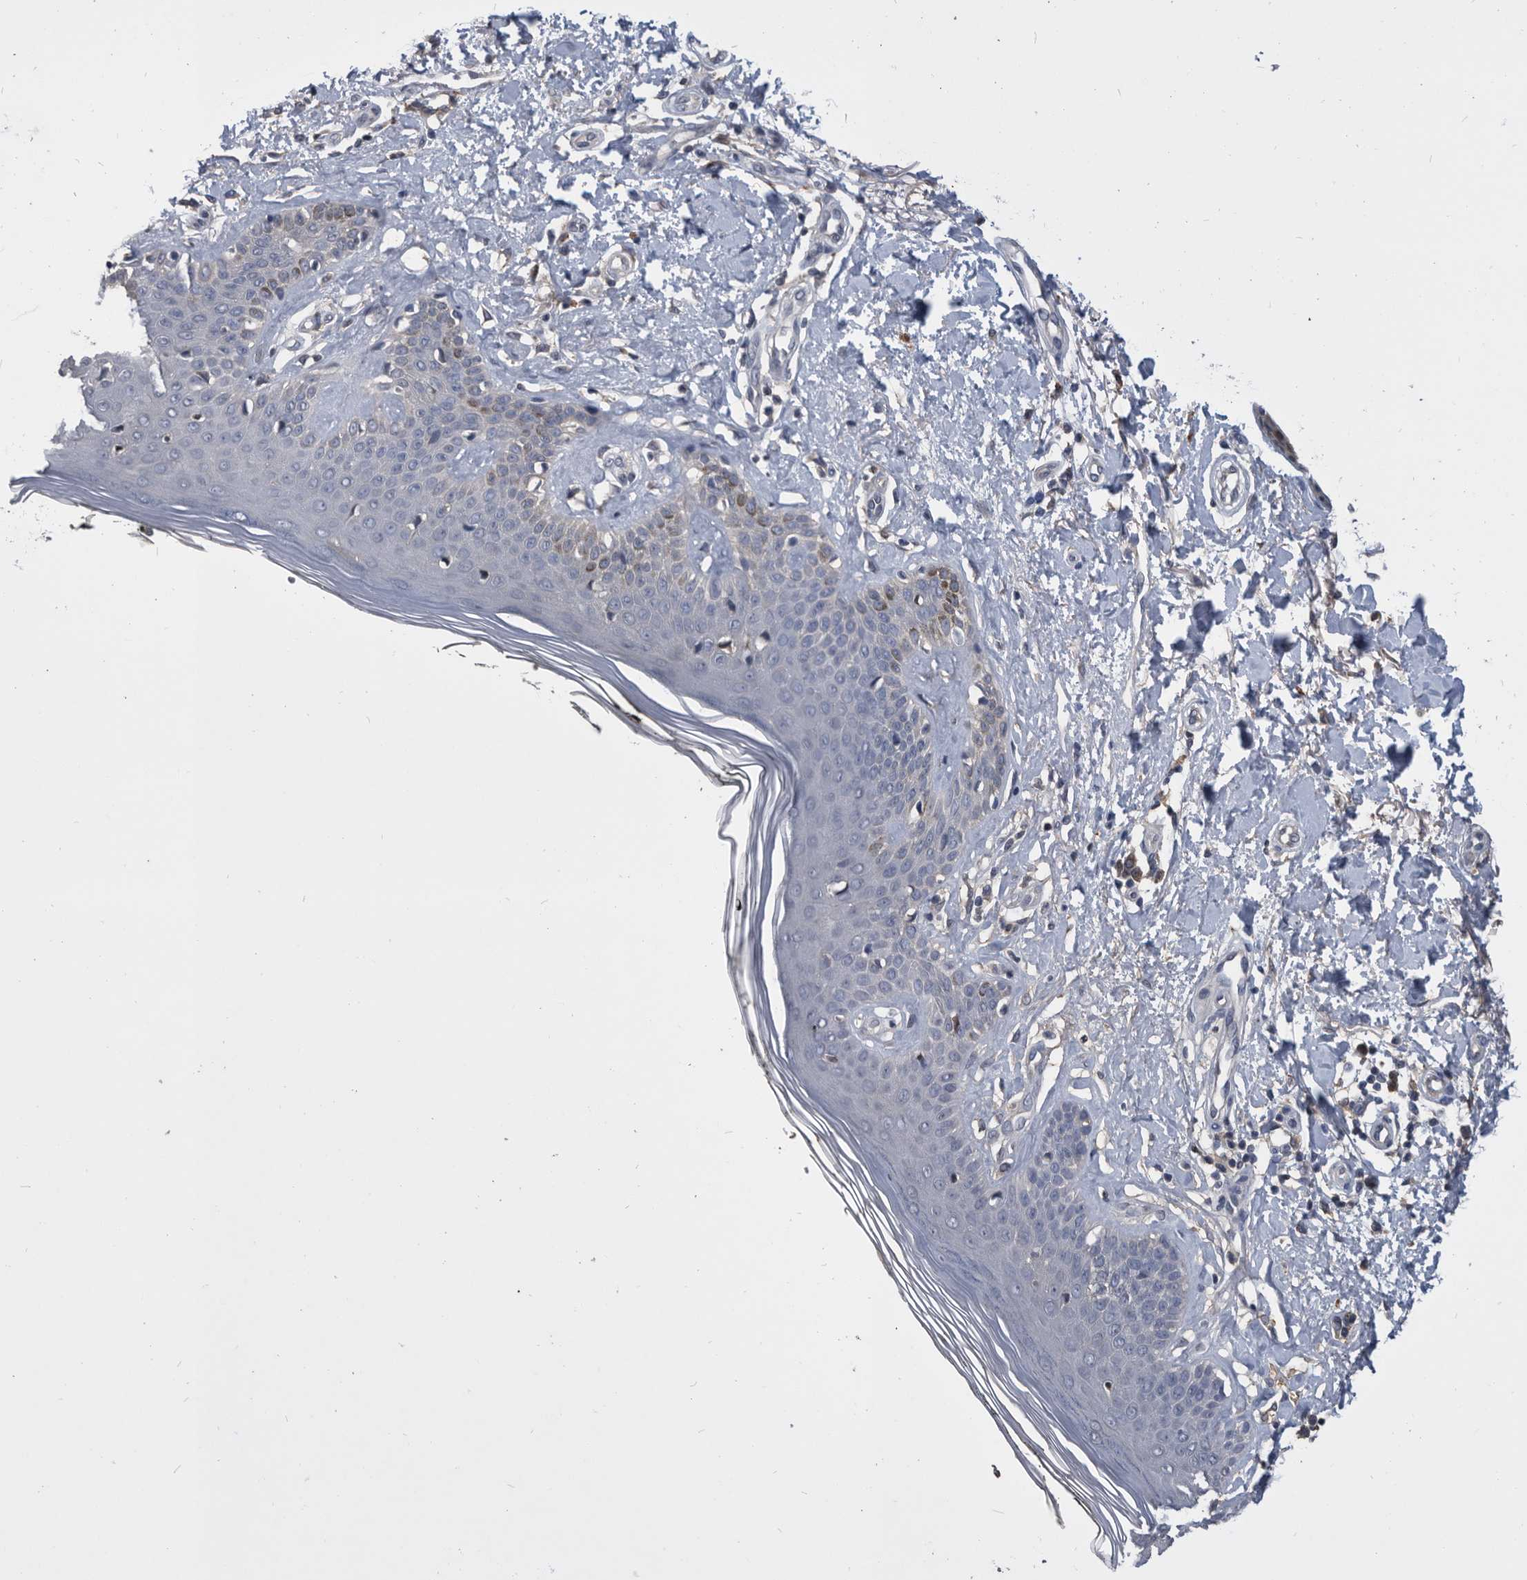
{"staining": {"intensity": "negative", "quantity": "none", "location": "none"}, "tissue": "skin", "cell_type": "Fibroblasts", "image_type": "normal", "snomed": [{"axis": "morphology", "description": "Normal tissue, NOS"}, {"axis": "topography", "description": "Skin"}], "caption": "Skin was stained to show a protein in brown. There is no significant staining in fibroblasts. (Brightfield microscopy of DAB (3,3'-diaminobenzidine) immunohistochemistry at high magnification).", "gene": "PDXK", "patient": {"sex": "female", "age": 64}}